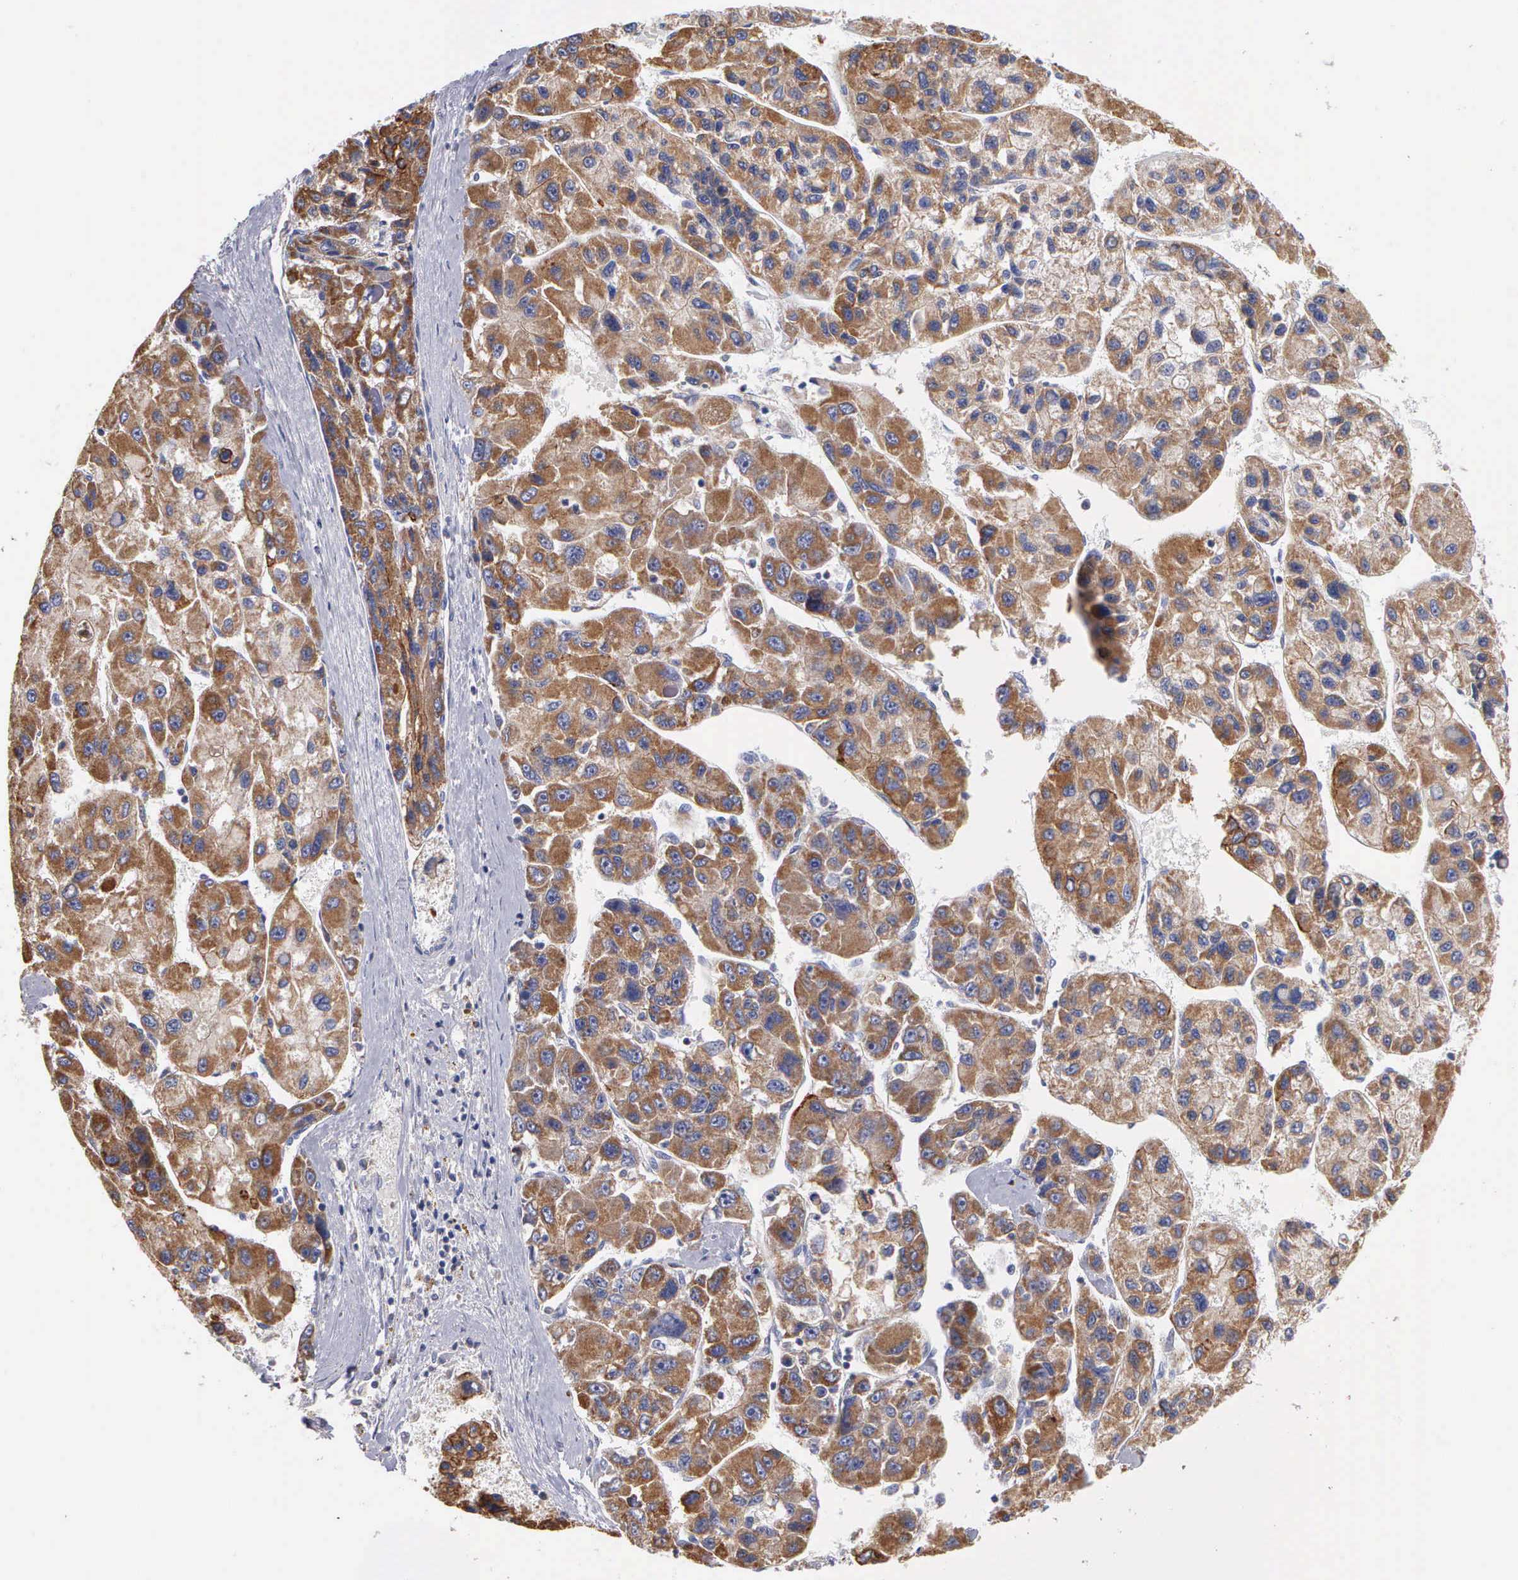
{"staining": {"intensity": "strong", "quantity": ">75%", "location": "cytoplasmic/membranous"}, "tissue": "liver cancer", "cell_type": "Tumor cells", "image_type": "cancer", "snomed": [{"axis": "morphology", "description": "Carcinoma, Hepatocellular, NOS"}, {"axis": "topography", "description": "Liver"}], "caption": "A histopathology image of human liver cancer stained for a protein exhibits strong cytoplasmic/membranous brown staining in tumor cells.", "gene": "PTGS2", "patient": {"sex": "male", "age": 64}}